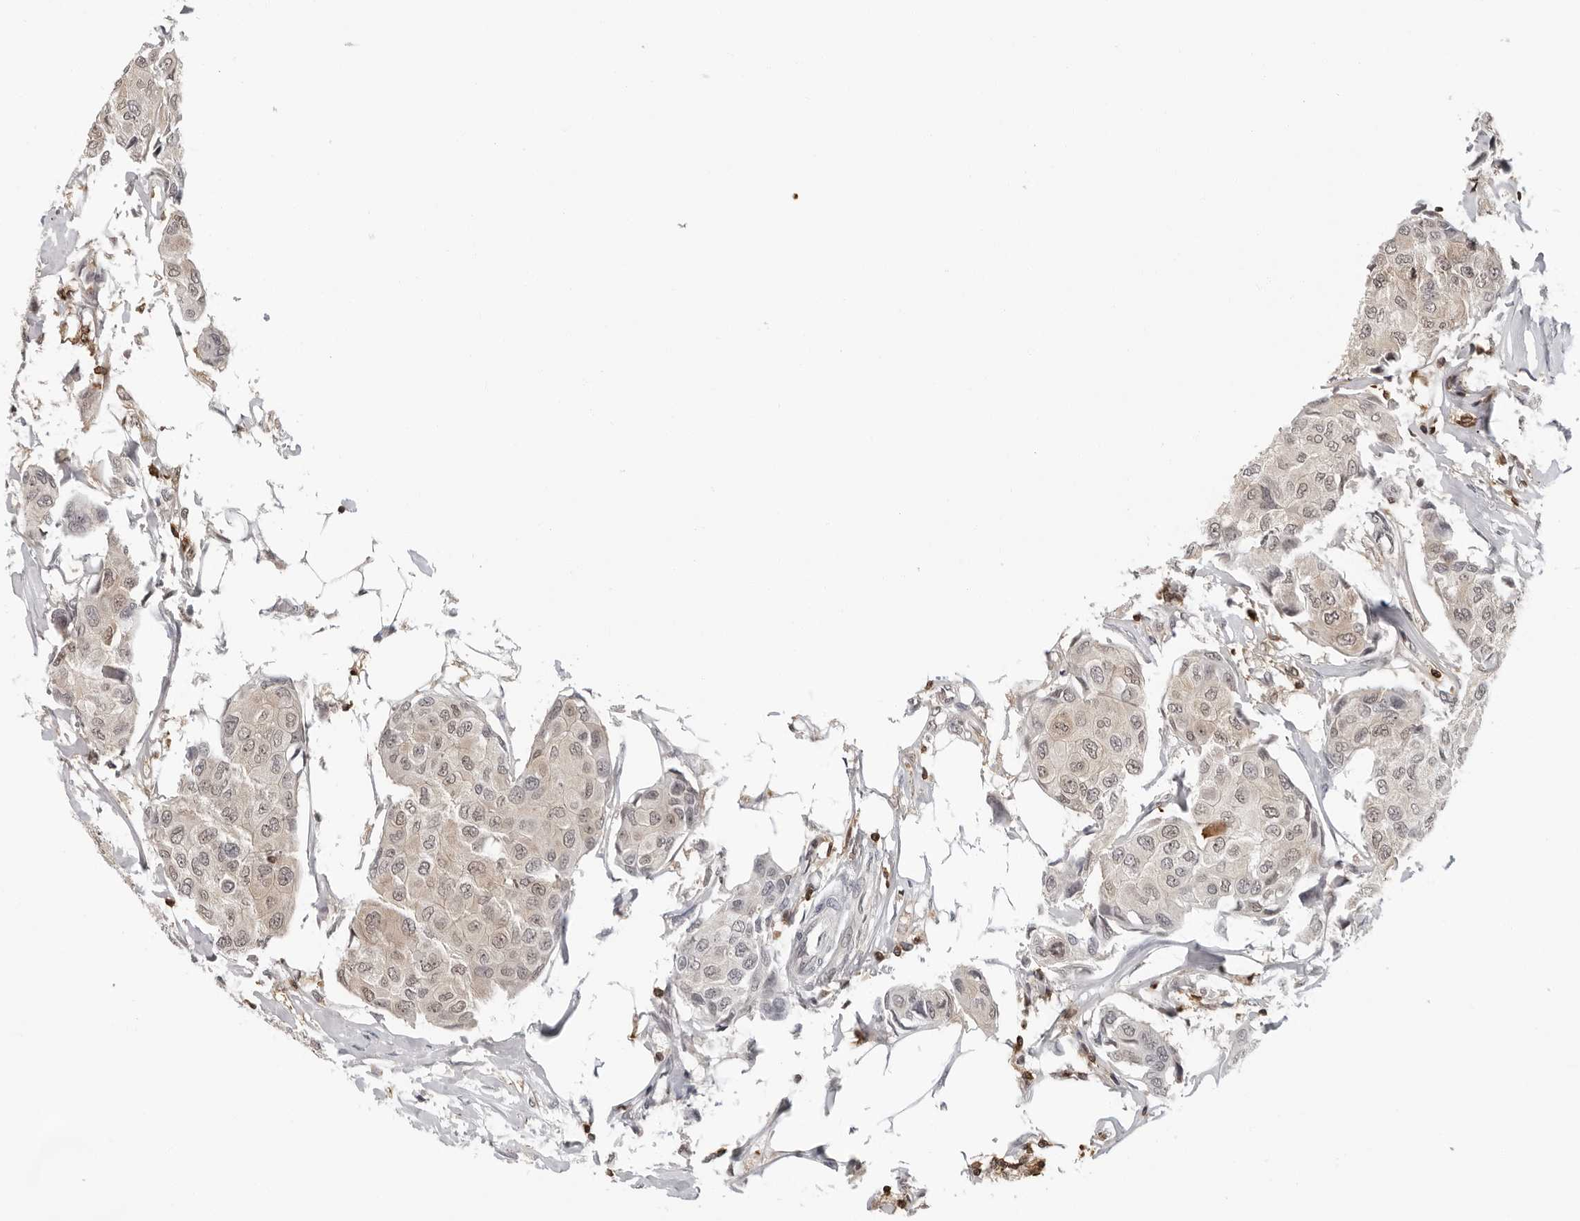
{"staining": {"intensity": "weak", "quantity": ">75%", "location": "cytoplasmic/membranous,nuclear"}, "tissue": "breast cancer", "cell_type": "Tumor cells", "image_type": "cancer", "snomed": [{"axis": "morphology", "description": "Duct carcinoma"}, {"axis": "topography", "description": "Breast"}], "caption": "This micrograph displays IHC staining of intraductal carcinoma (breast), with low weak cytoplasmic/membranous and nuclear staining in about >75% of tumor cells.", "gene": "HSPH1", "patient": {"sex": "female", "age": 80}}